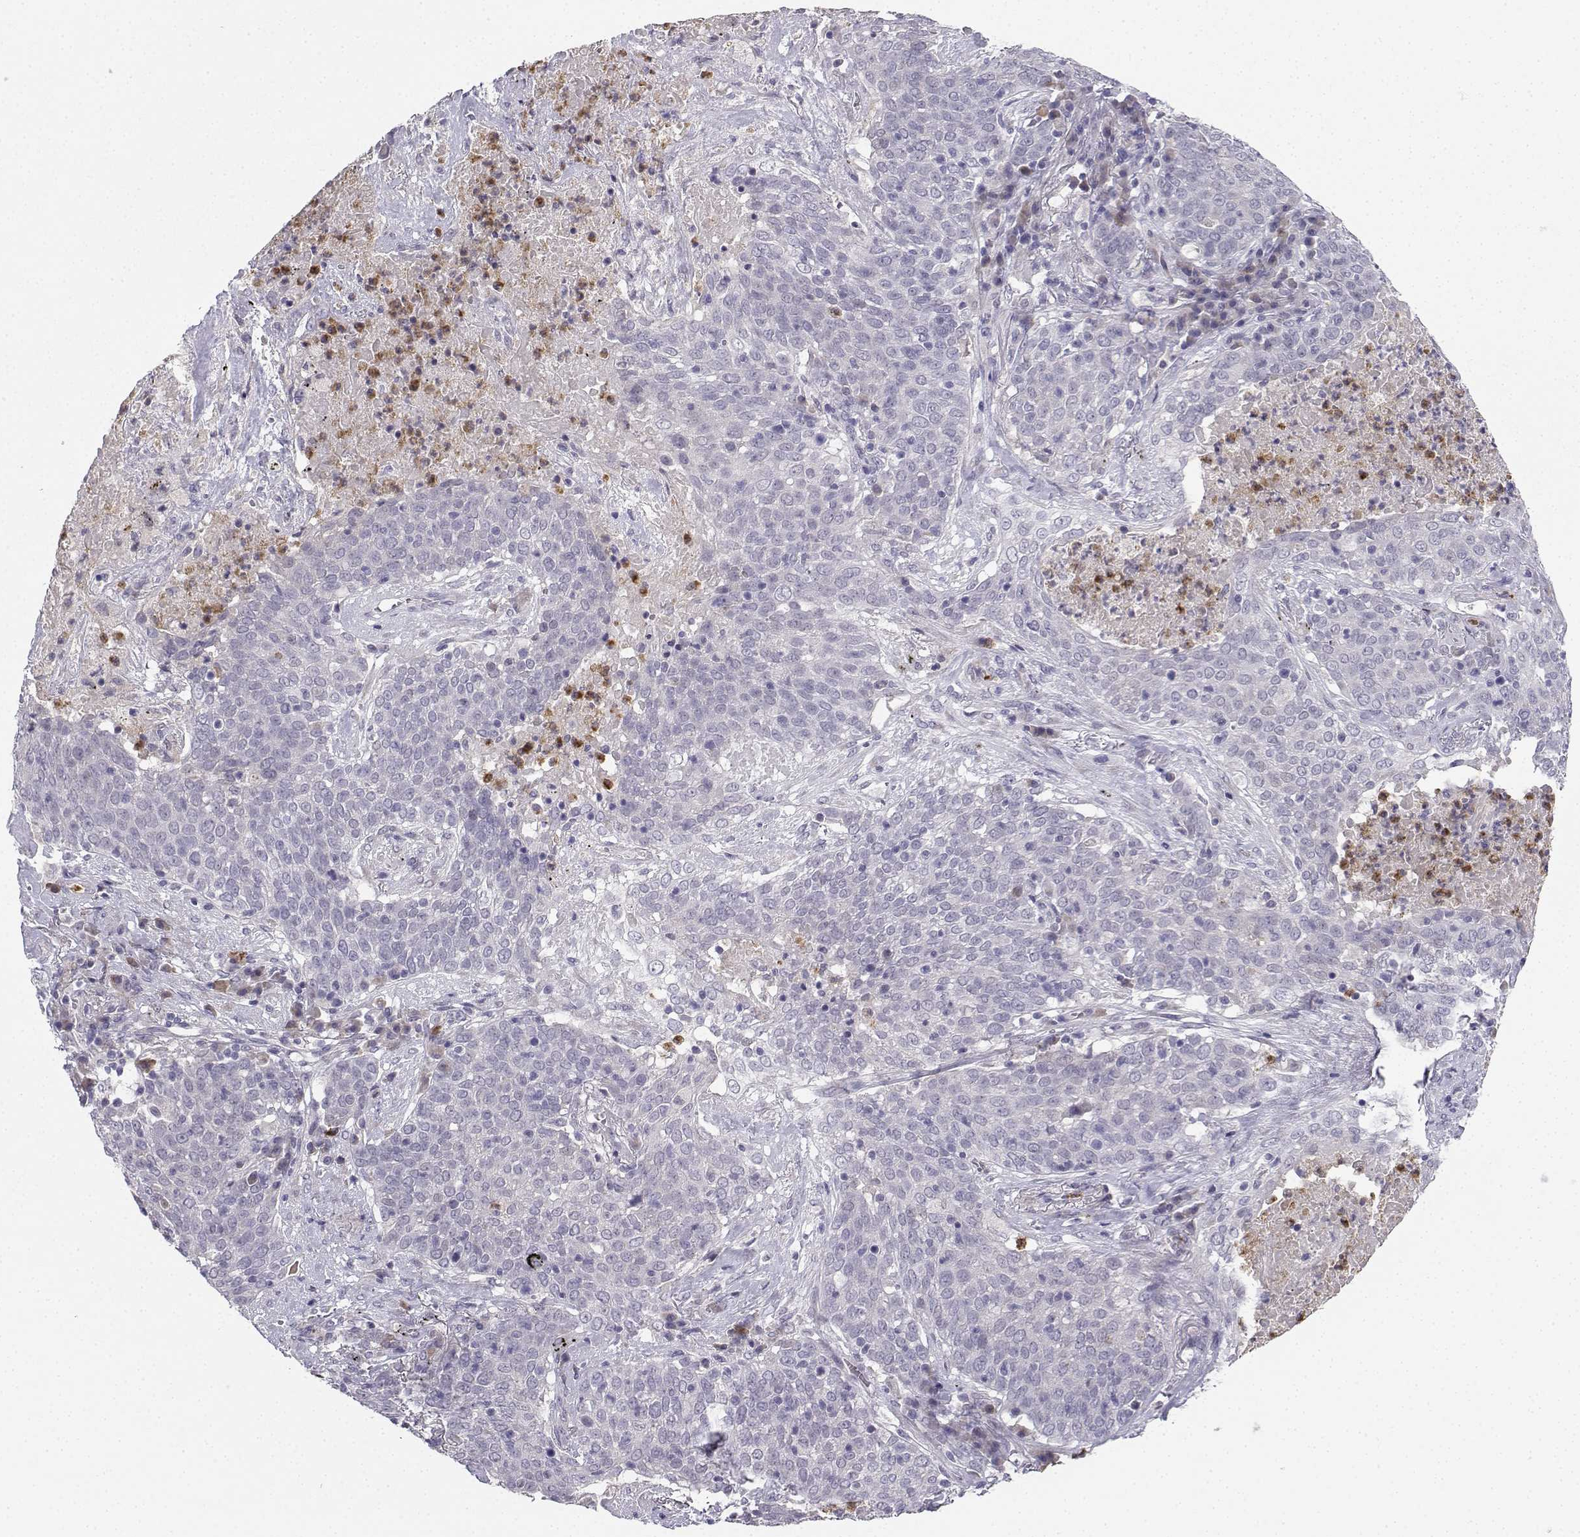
{"staining": {"intensity": "negative", "quantity": "none", "location": "none"}, "tissue": "lung cancer", "cell_type": "Tumor cells", "image_type": "cancer", "snomed": [{"axis": "morphology", "description": "Squamous cell carcinoma, NOS"}, {"axis": "topography", "description": "Lung"}], "caption": "Image shows no significant protein positivity in tumor cells of lung cancer.", "gene": "CALY", "patient": {"sex": "male", "age": 82}}